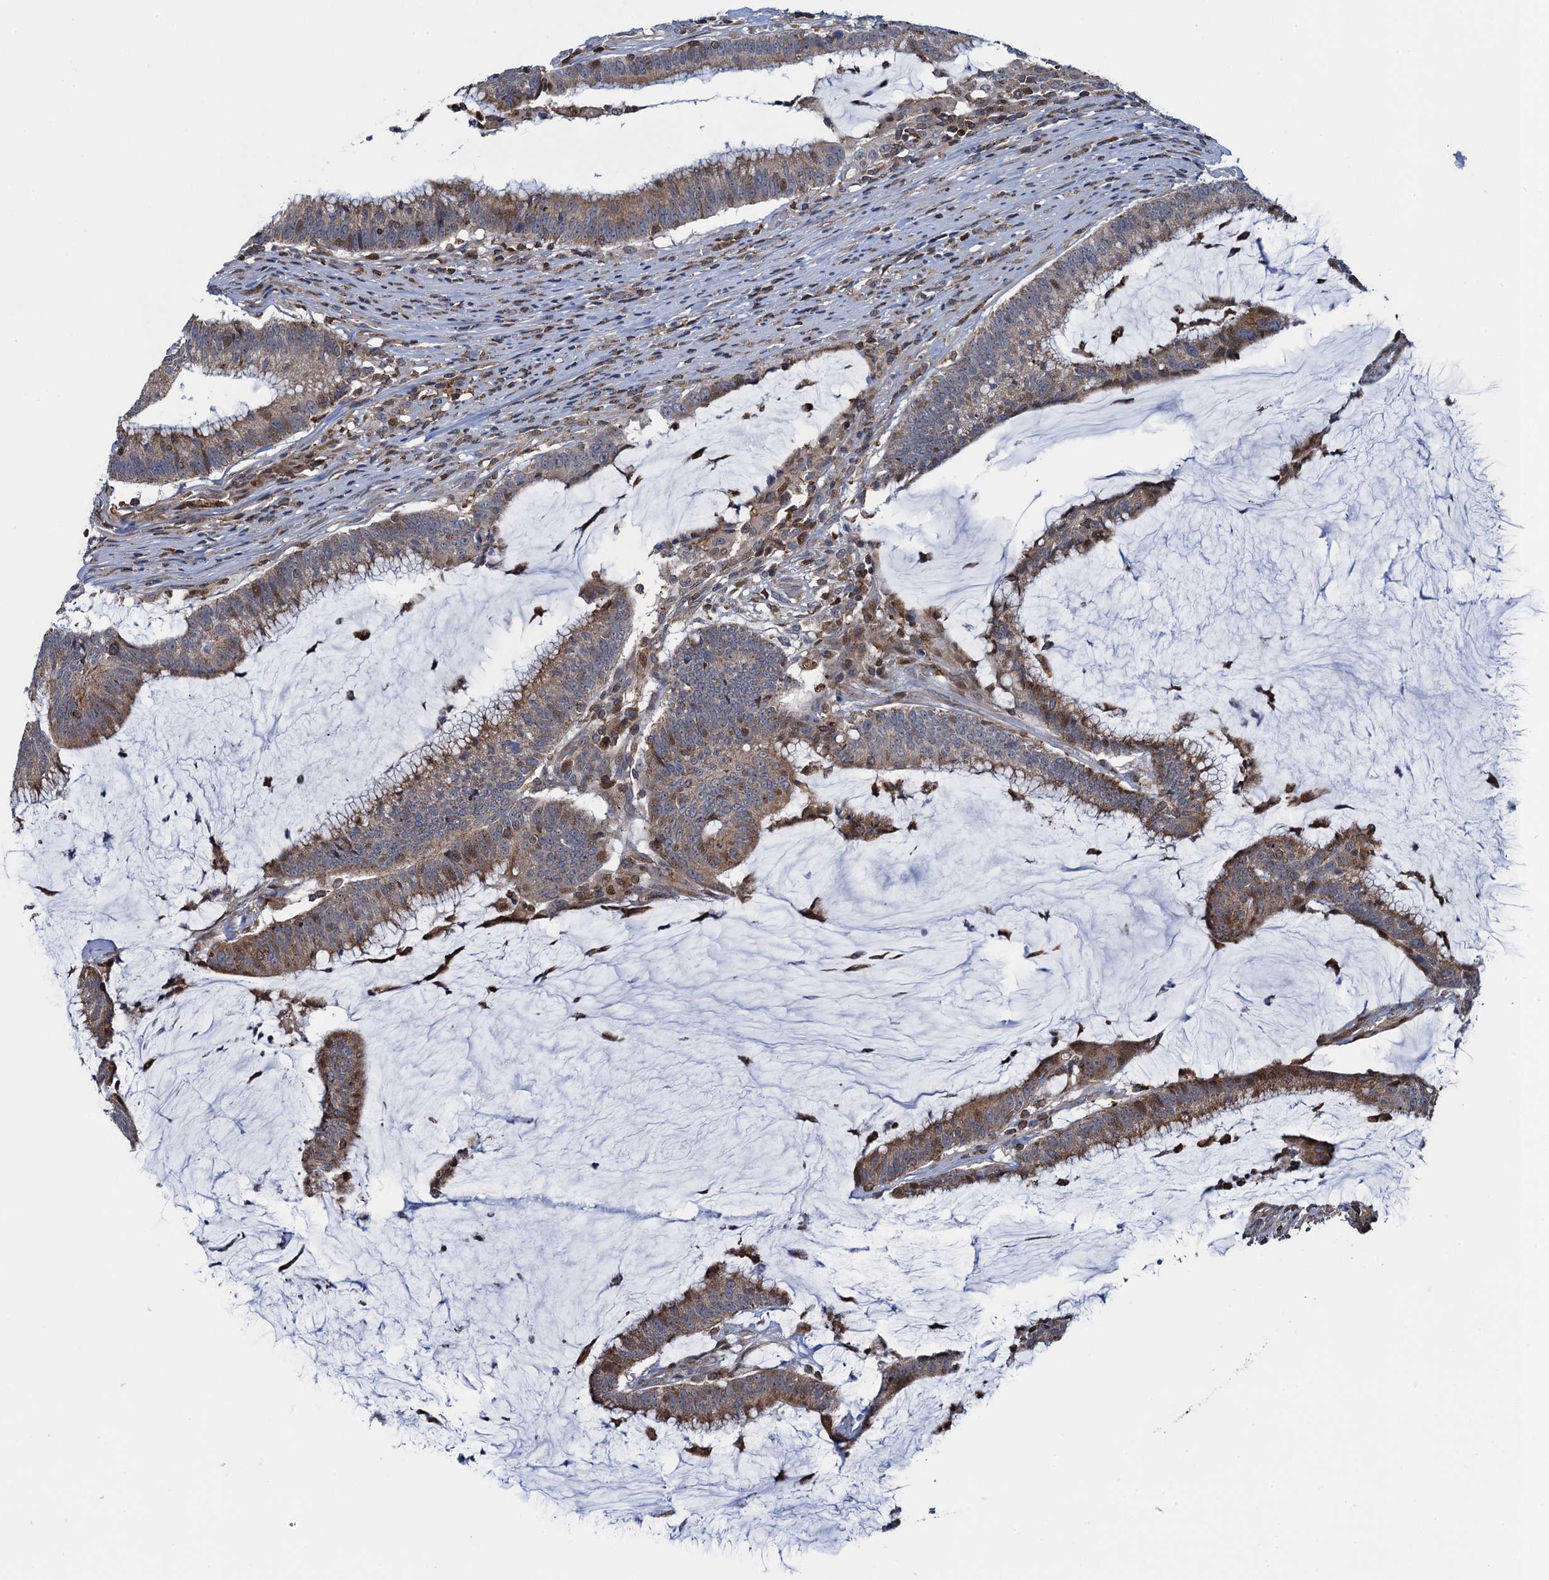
{"staining": {"intensity": "weak", "quantity": "25%-75%", "location": "cytoplasmic/membranous"}, "tissue": "colorectal cancer", "cell_type": "Tumor cells", "image_type": "cancer", "snomed": [{"axis": "morphology", "description": "Adenocarcinoma, NOS"}, {"axis": "topography", "description": "Rectum"}], "caption": "Colorectal cancer tissue displays weak cytoplasmic/membranous positivity in about 25%-75% of tumor cells, visualized by immunohistochemistry.", "gene": "CCDC102A", "patient": {"sex": "female", "age": 77}}